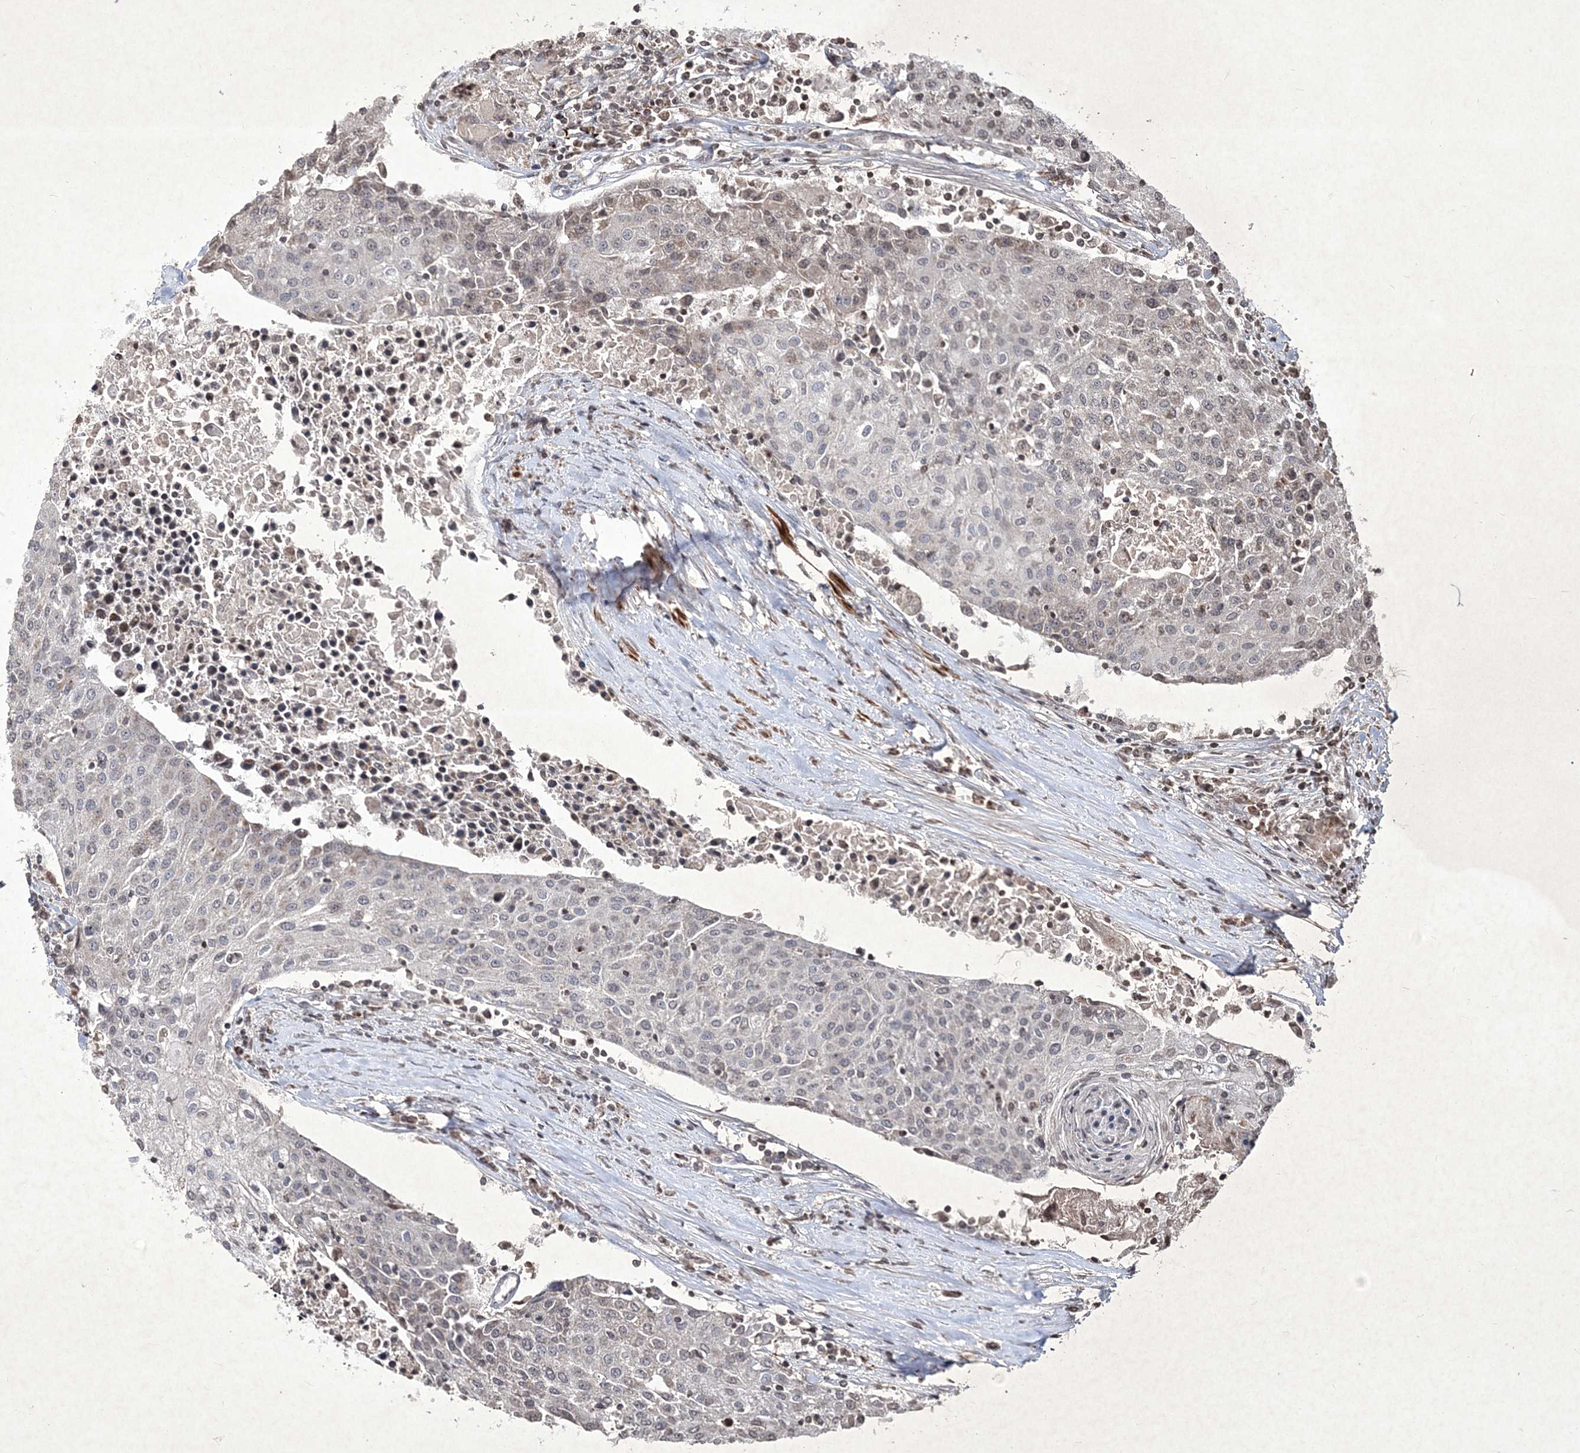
{"staining": {"intensity": "weak", "quantity": "<25%", "location": "cytoplasmic/membranous,nuclear"}, "tissue": "urothelial cancer", "cell_type": "Tumor cells", "image_type": "cancer", "snomed": [{"axis": "morphology", "description": "Urothelial carcinoma, High grade"}, {"axis": "topography", "description": "Urinary bladder"}], "caption": "A micrograph of human urothelial carcinoma (high-grade) is negative for staining in tumor cells.", "gene": "SOWAHB", "patient": {"sex": "female", "age": 85}}